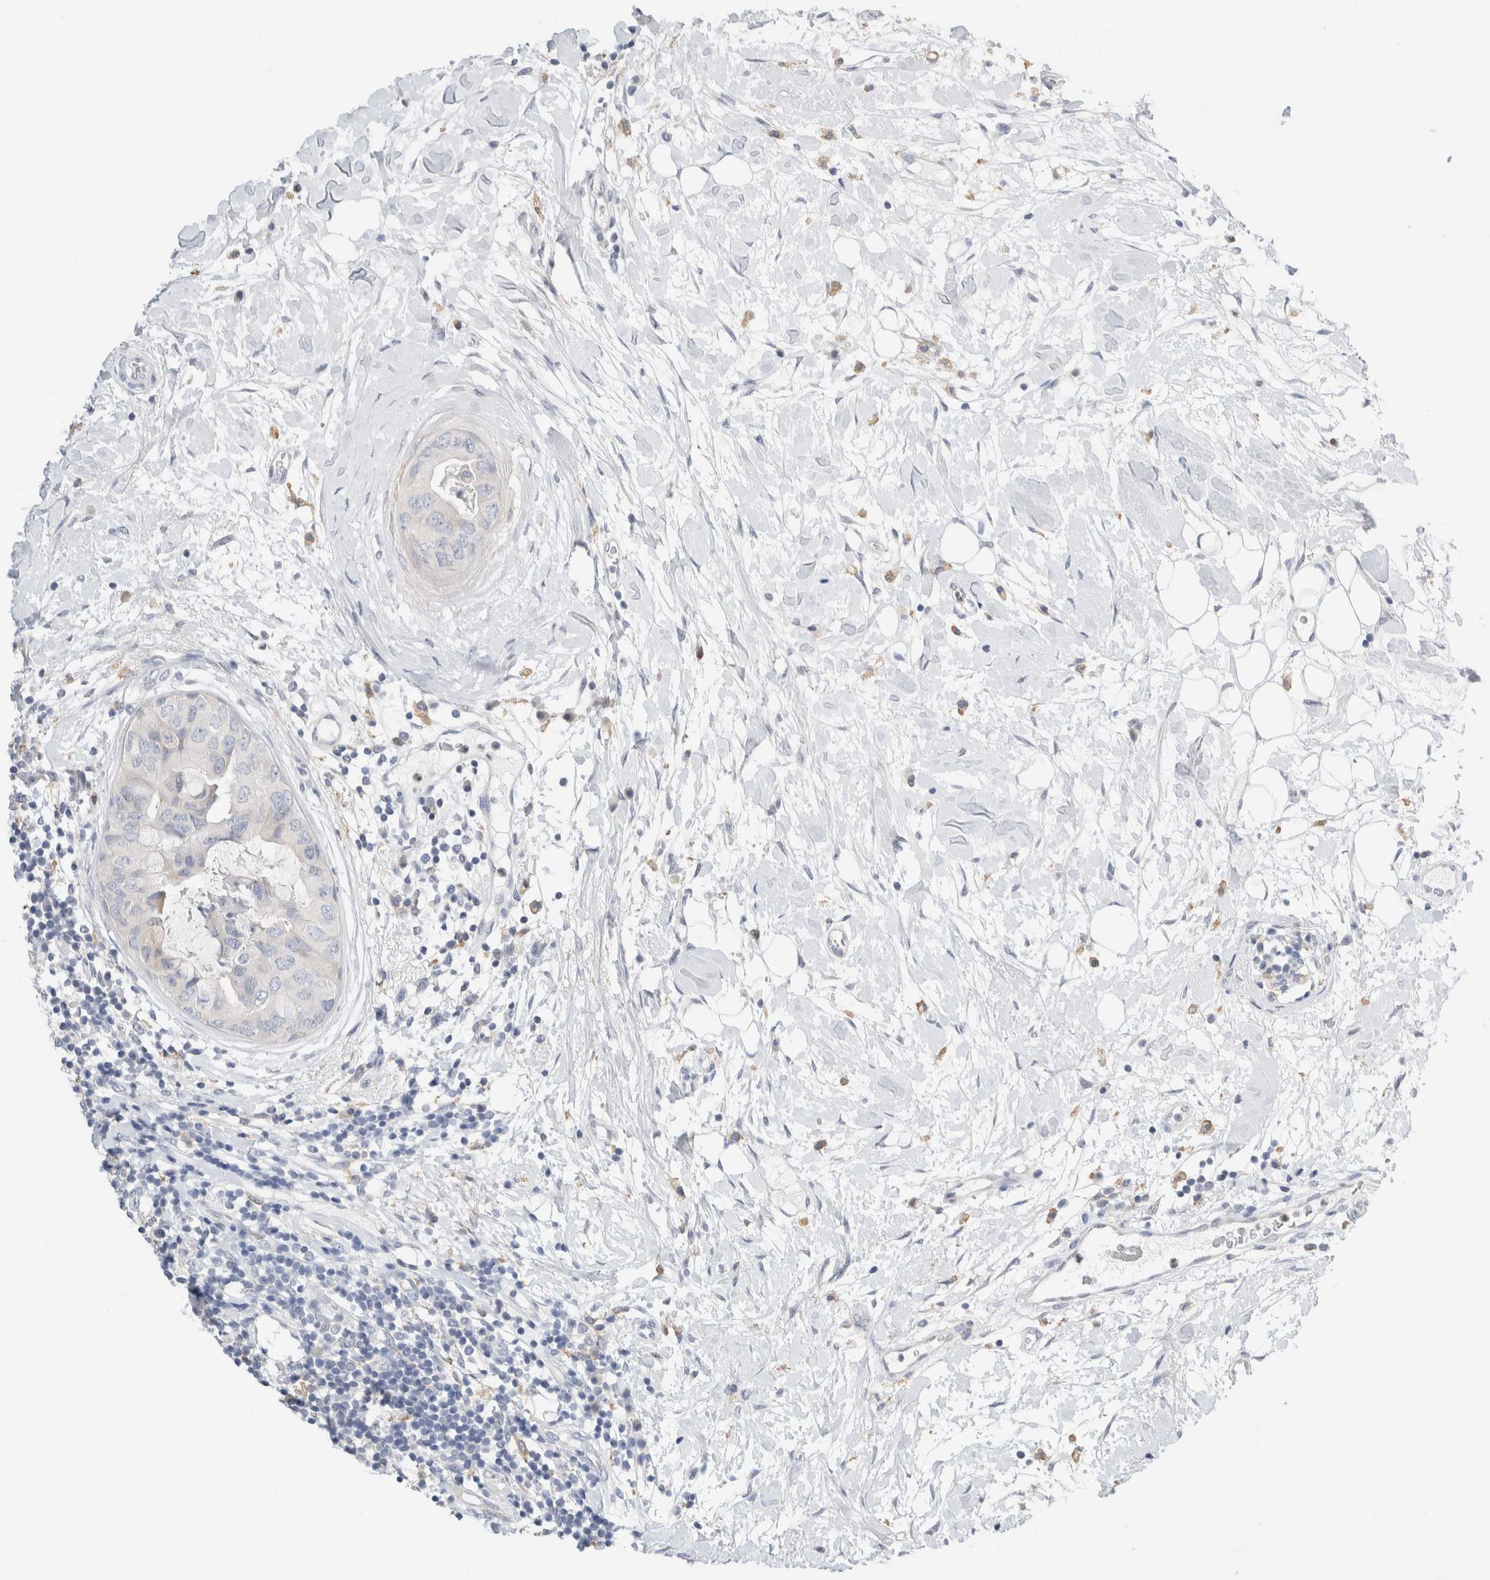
{"staining": {"intensity": "negative", "quantity": "none", "location": "none"}, "tissue": "breast cancer", "cell_type": "Tumor cells", "image_type": "cancer", "snomed": [{"axis": "morphology", "description": "Duct carcinoma"}, {"axis": "topography", "description": "Breast"}], "caption": "Tumor cells are negative for protein expression in human breast cancer (intraductal carcinoma). (Brightfield microscopy of DAB IHC at high magnification).", "gene": "ADAM30", "patient": {"sex": "female", "age": 40}}